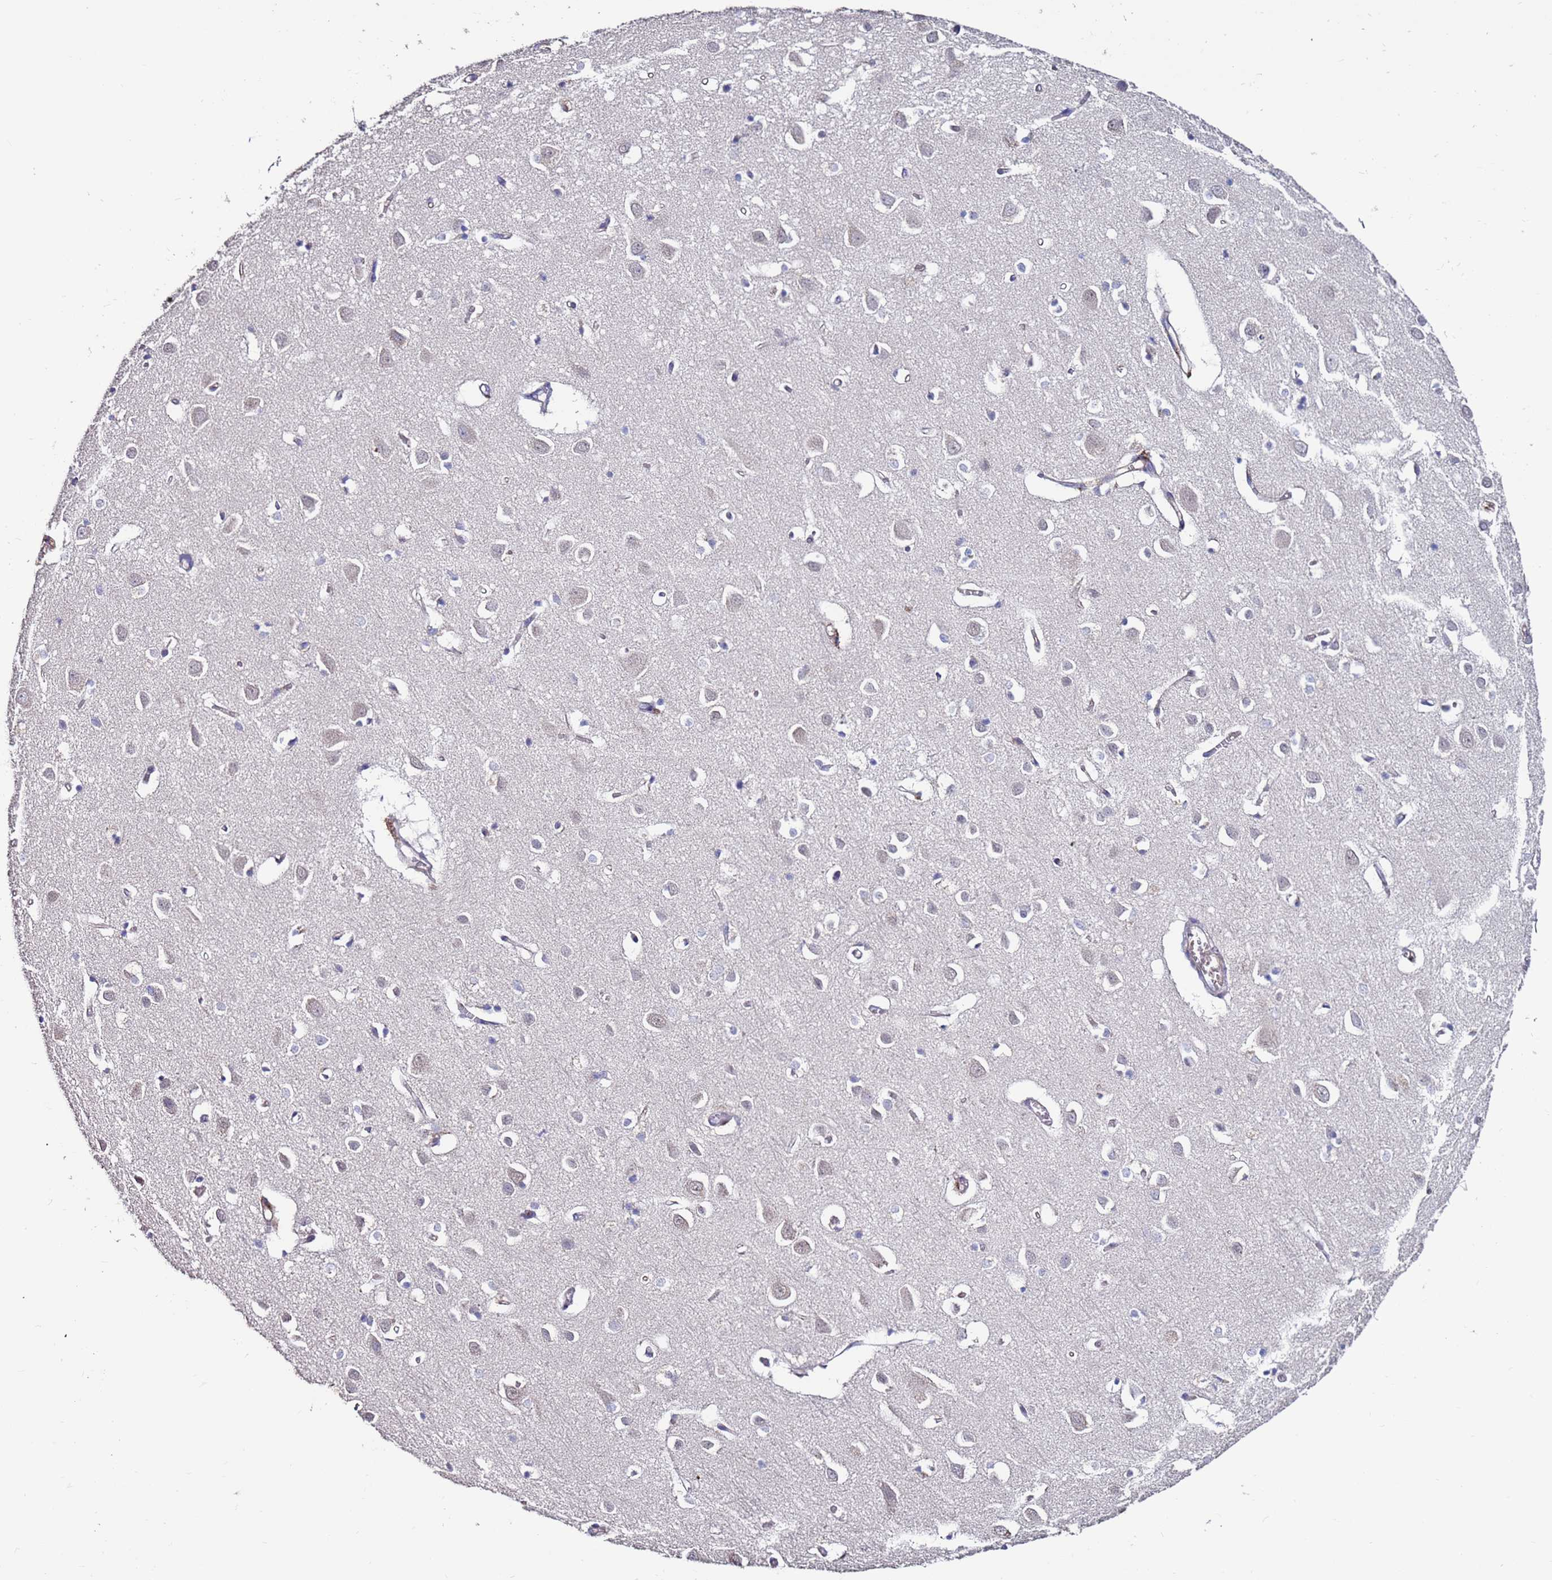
{"staining": {"intensity": "negative", "quantity": "none", "location": "none"}, "tissue": "cerebral cortex", "cell_type": "Endothelial cells", "image_type": "normal", "snomed": [{"axis": "morphology", "description": "Normal tissue, NOS"}, {"axis": "topography", "description": "Cerebral cortex"}], "caption": "Cerebral cortex stained for a protein using IHC exhibits no positivity endothelial cells.", "gene": "KRTCAP3", "patient": {"sex": "female", "age": 64}}